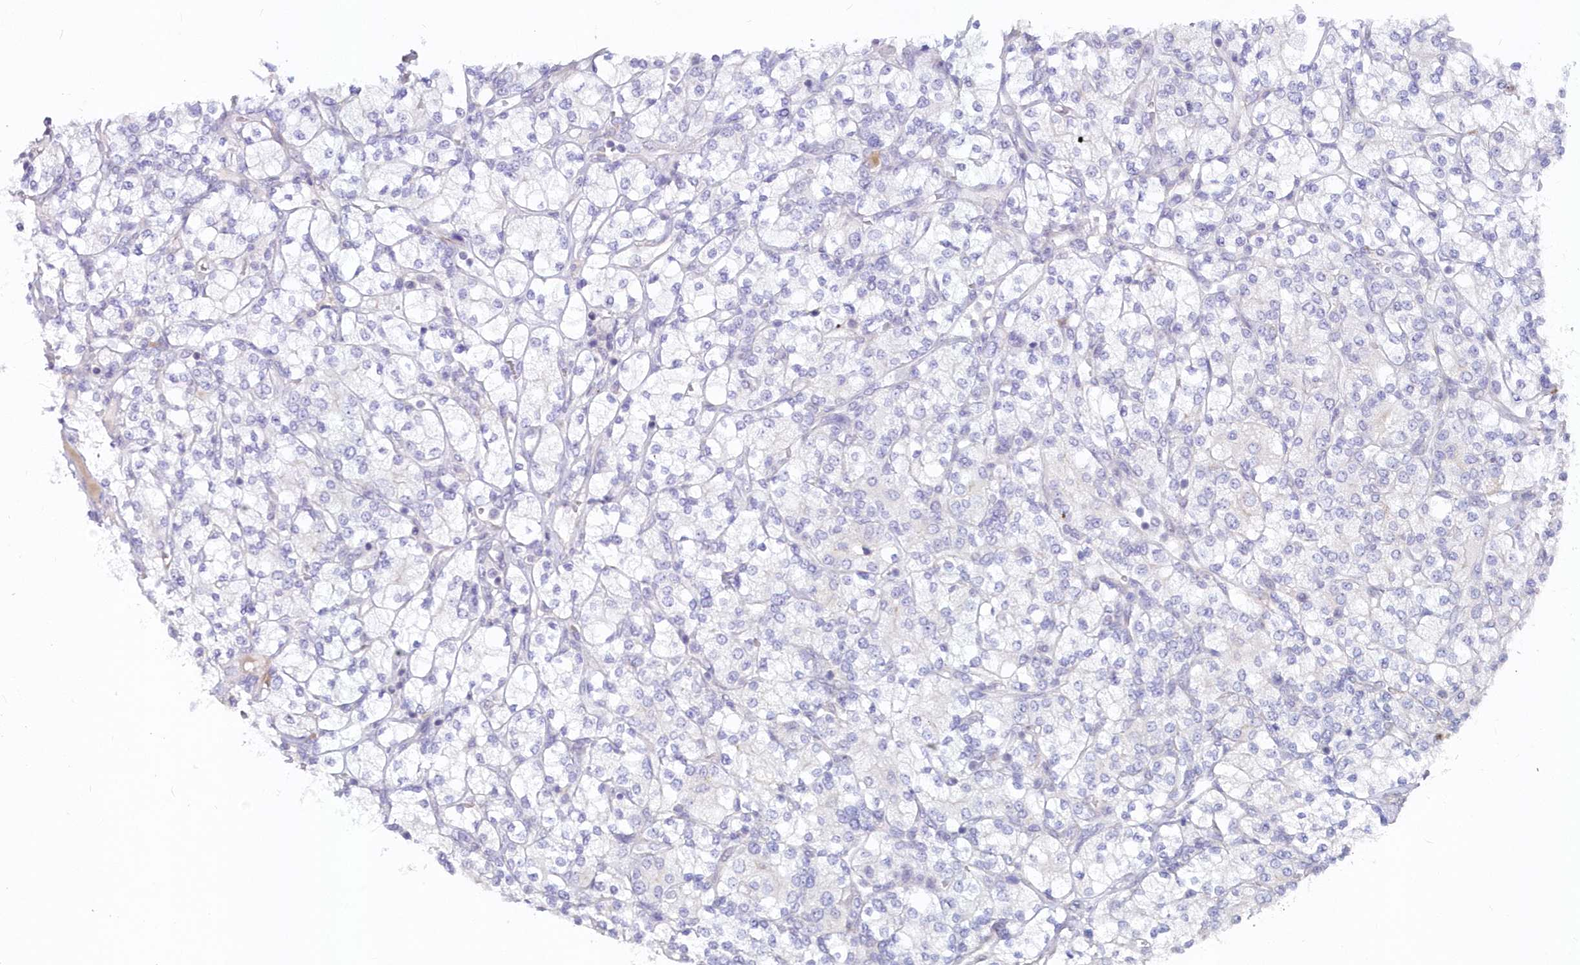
{"staining": {"intensity": "negative", "quantity": "none", "location": "none"}, "tissue": "renal cancer", "cell_type": "Tumor cells", "image_type": "cancer", "snomed": [{"axis": "morphology", "description": "Adenocarcinoma, NOS"}, {"axis": "topography", "description": "Kidney"}], "caption": "There is no significant positivity in tumor cells of renal cancer.", "gene": "SNED1", "patient": {"sex": "male", "age": 77}}